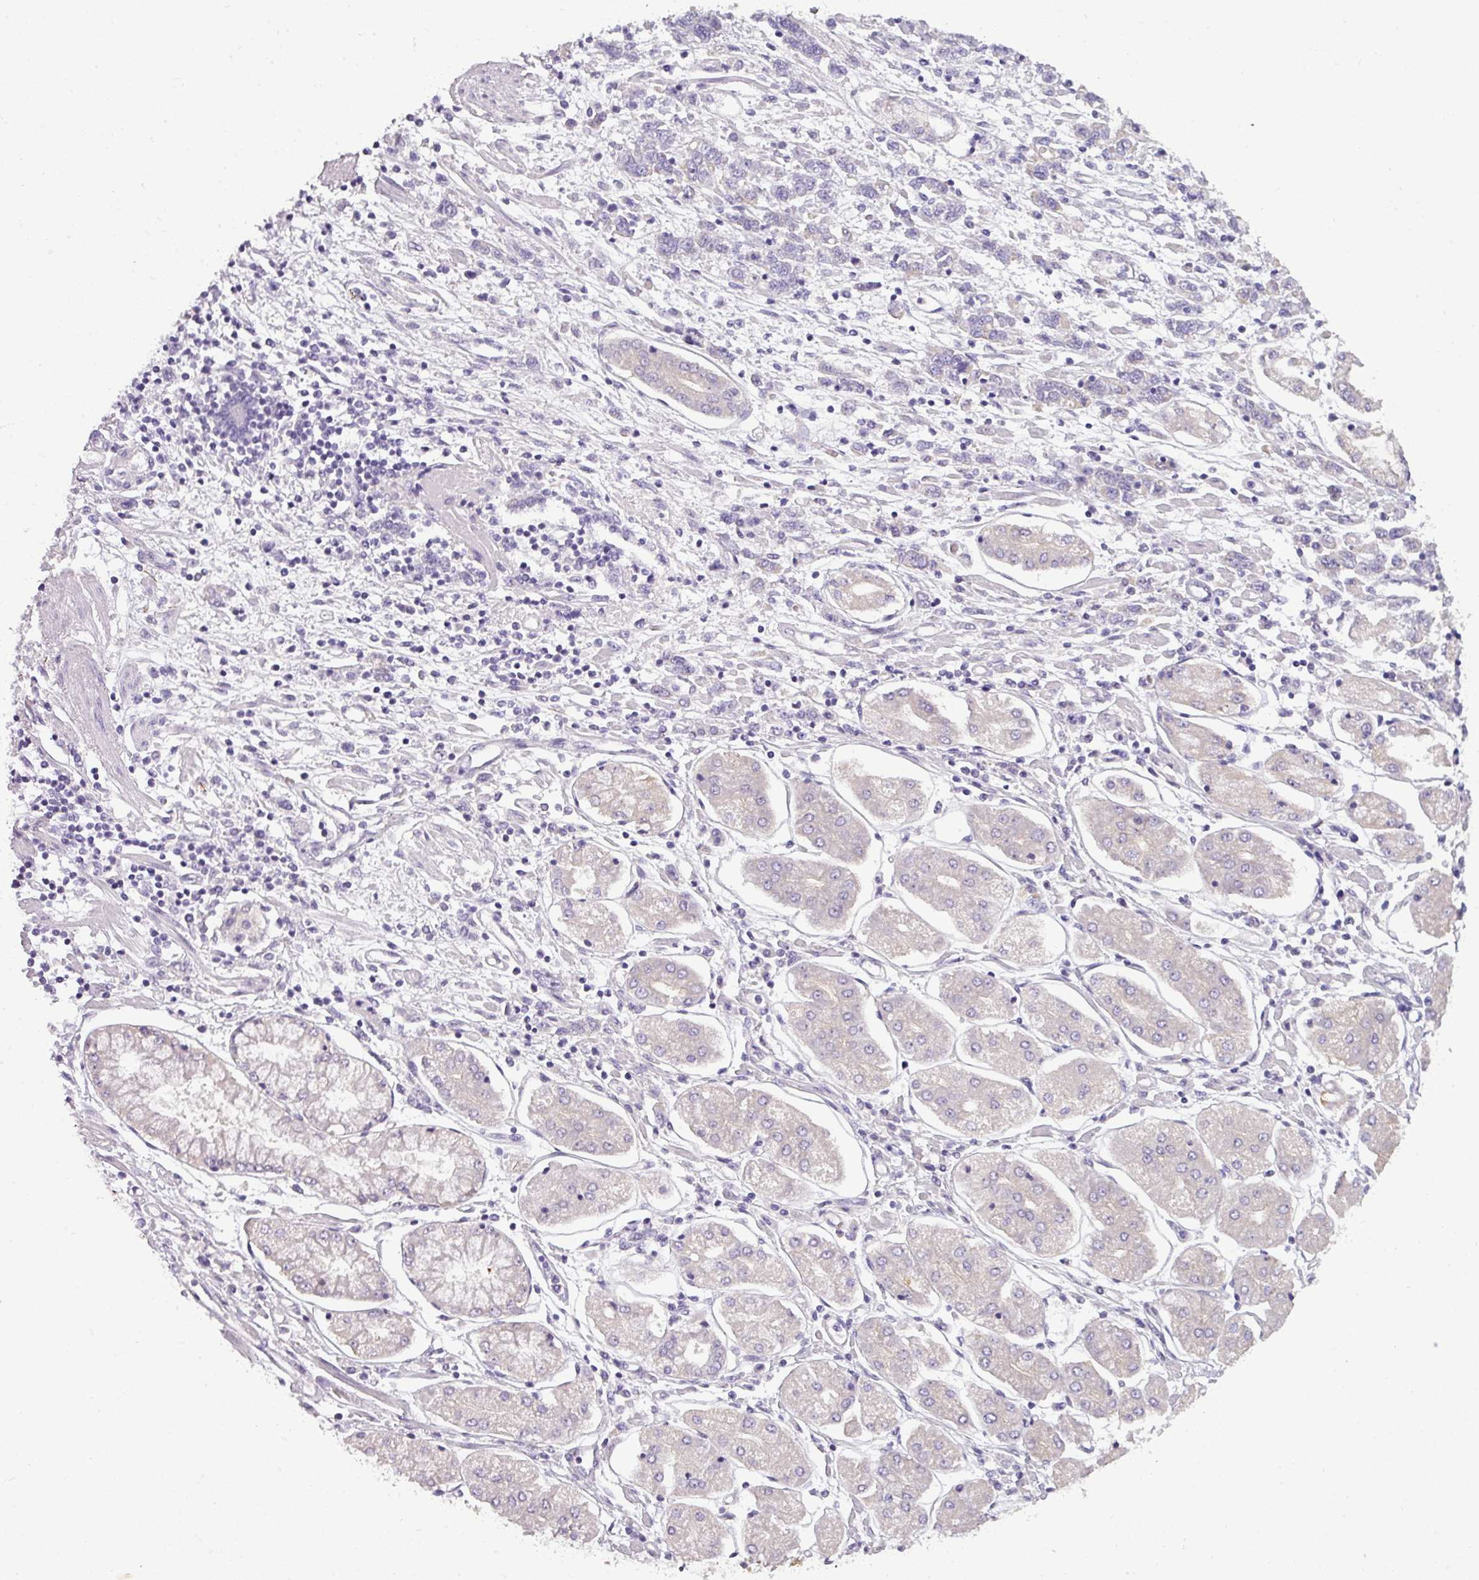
{"staining": {"intensity": "negative", "quantity": "none", "location": "none"}, "tissue": "stomach cancer", "cell_type": "Tumor cells", "image_type": "cancer", "snomed": [{"axis": "morphology", "description": "Adenocarcinoma, NOS"}, {"axis": "topography", "description": "Stomach"}], "caption": "High power microscopy histopathology image of an IHC histopathology image of stomach adenocarcinoma, revealing no significant expression in tumor cells. (DAB immunohistochemistry visualized using brightfield microscopy, high magnification).", "gene": "DNAAF9", "patient": {"sex": "female", "age": 76}}